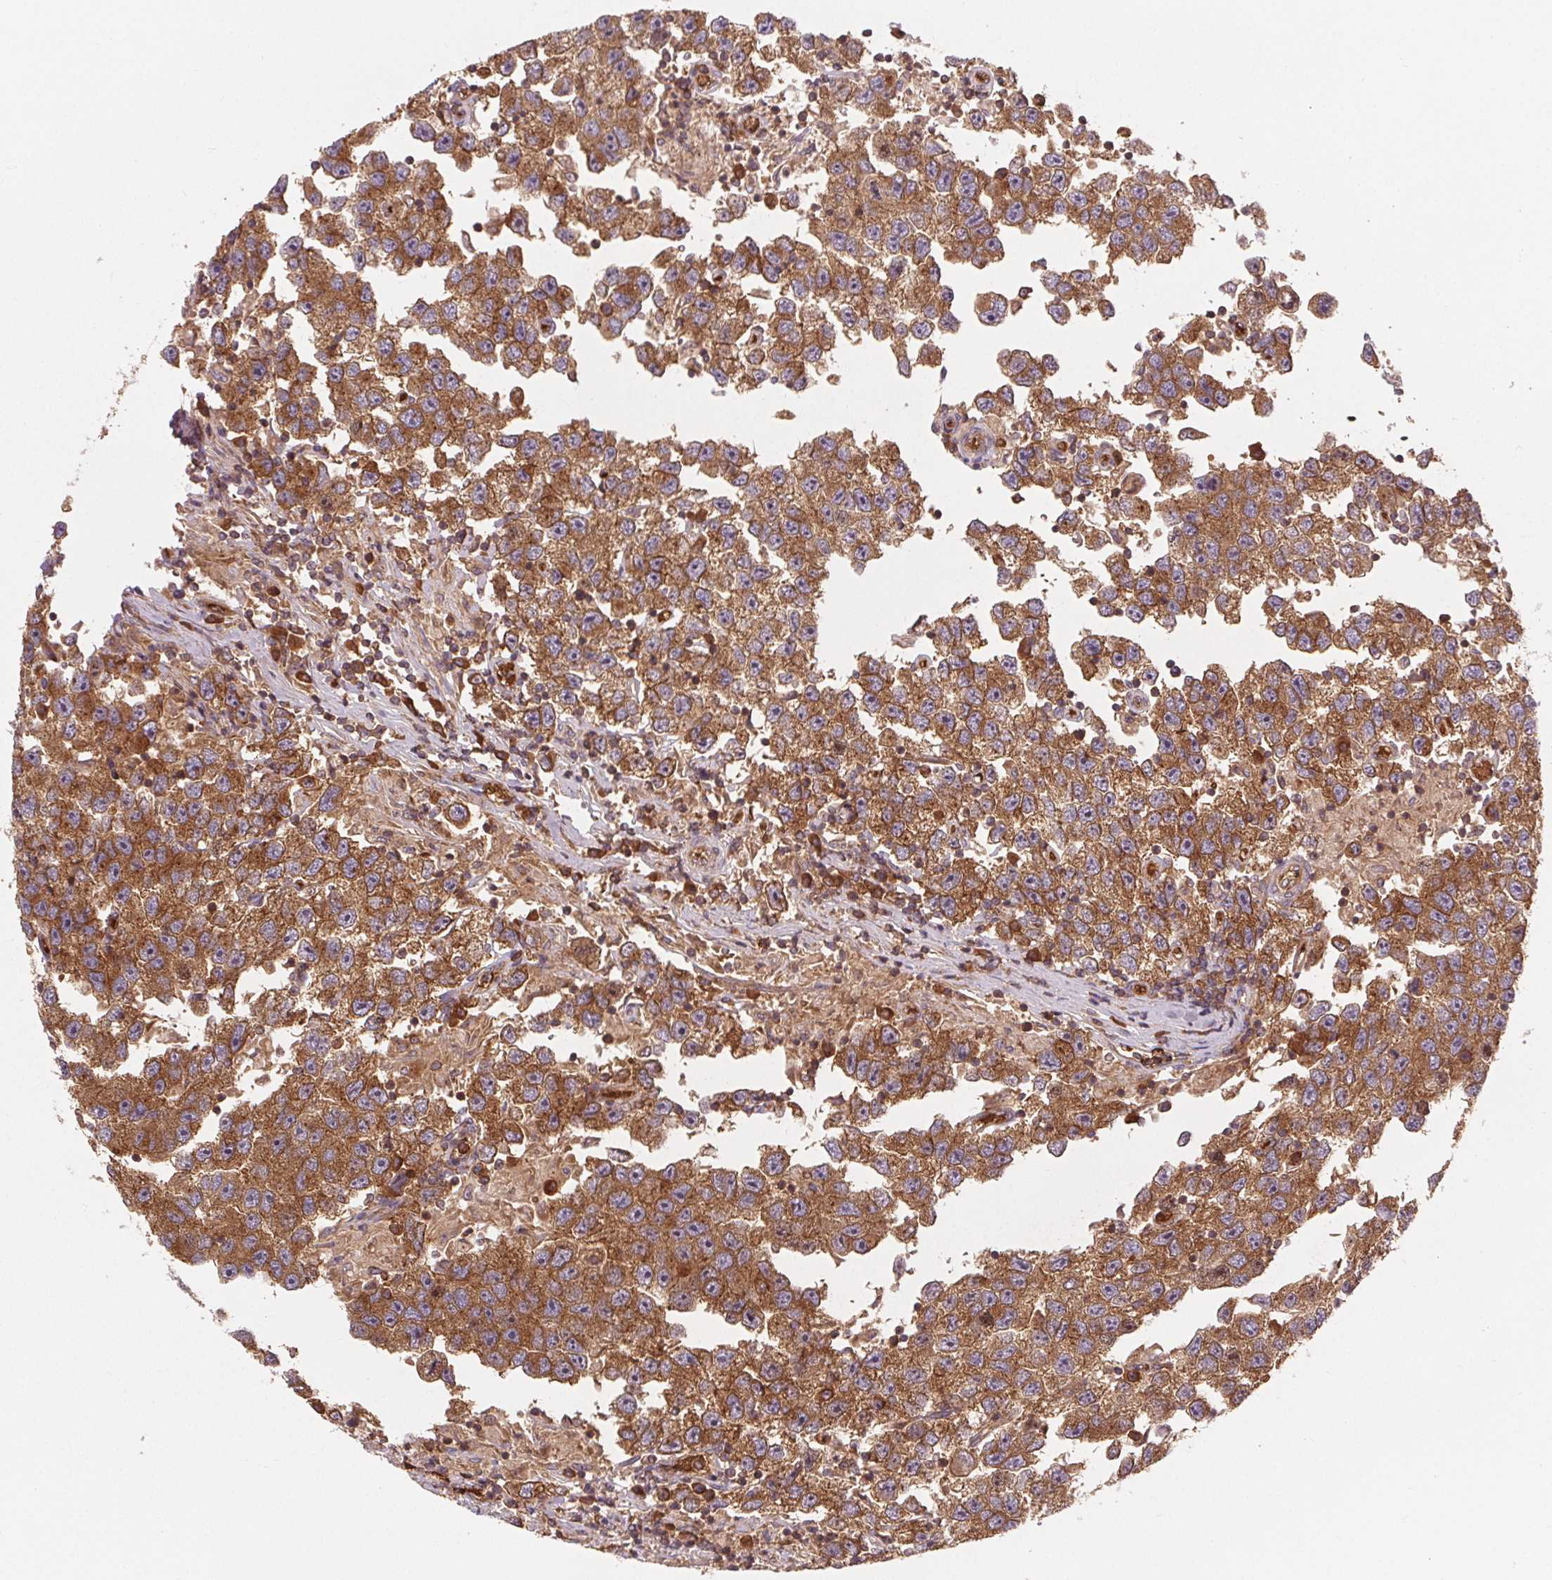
{"staining": {"intensity": "moderate", "quantity": ">75%", "location": "cytoplasmic/membranous"}, "tissue": "testis cancer", "cell_type": "Tumor cells", "image_type": "cancer", "snomed": [{"axis": "morphology", "description": "Seminoma, NOS"}, {"axis": "topography", "description": "Testis"}], "caption": "Immunohistochemical staining of human testis cancer exhibits moderate cytoplasmic/membranous protein positivity in approximately >75% of tumor cells.", "gene": "EIF3D", "patient": {"sex": "male", "age": 26}}